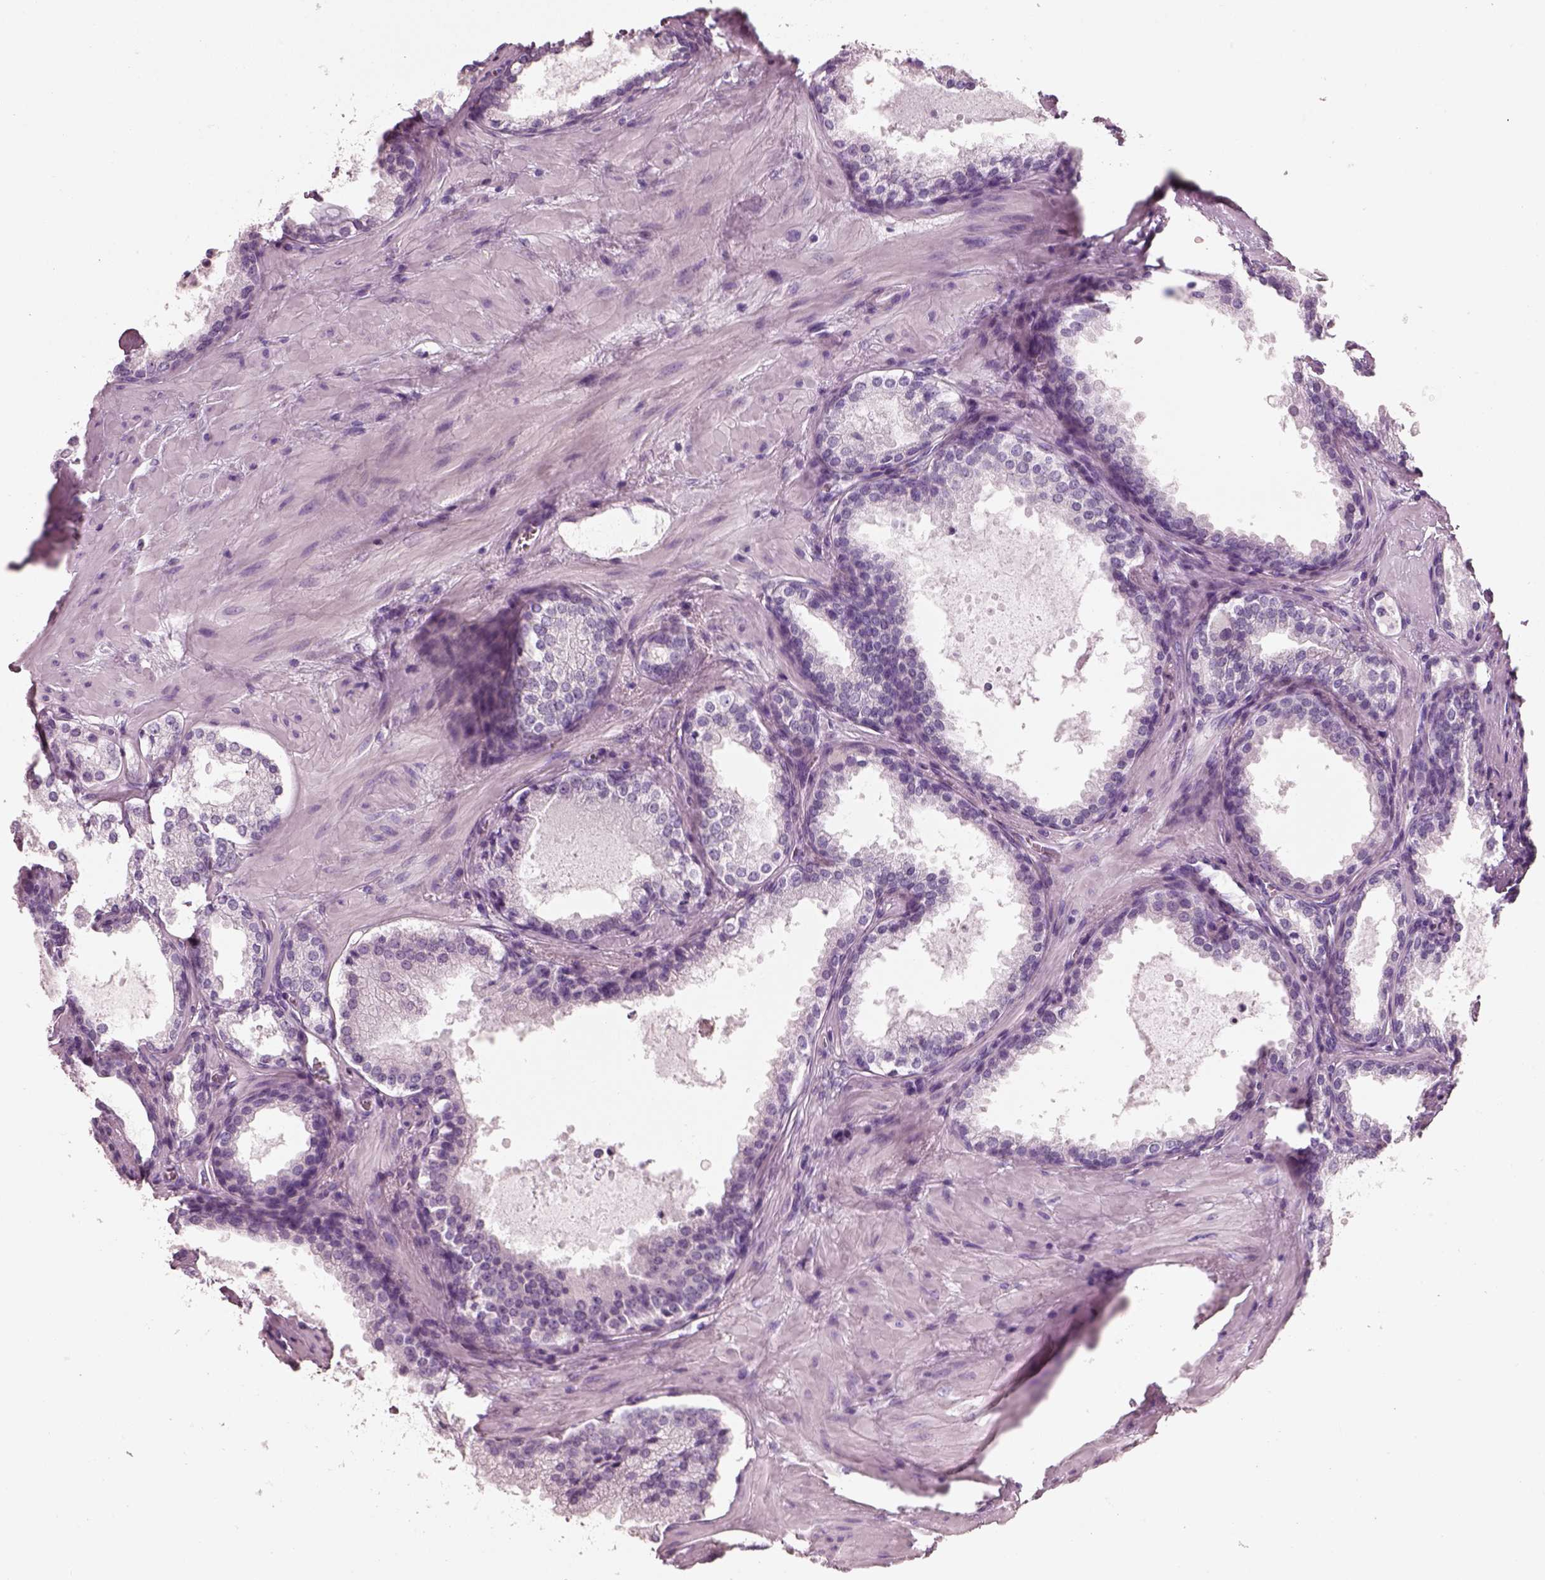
{"staining": {"intensity": "negative", "quantity": "none", "location": "none"}, "tissue": "prostate cancer", "cell_type": "Tumor cells", "image_type": "cancer", "snomed": [{"axis": "morphology", "description": "Adenocarcinoma, Low grade"}, {"axis": "topography", "description": "Prostate"}], "caption": "Prostate cancer (low-grade adenocarcinoma) was stained to show a protein in brown. There is no significant staining in tumor cells.", "gene": "PNOC", "patient": {"sex": "male", "age": 56}}